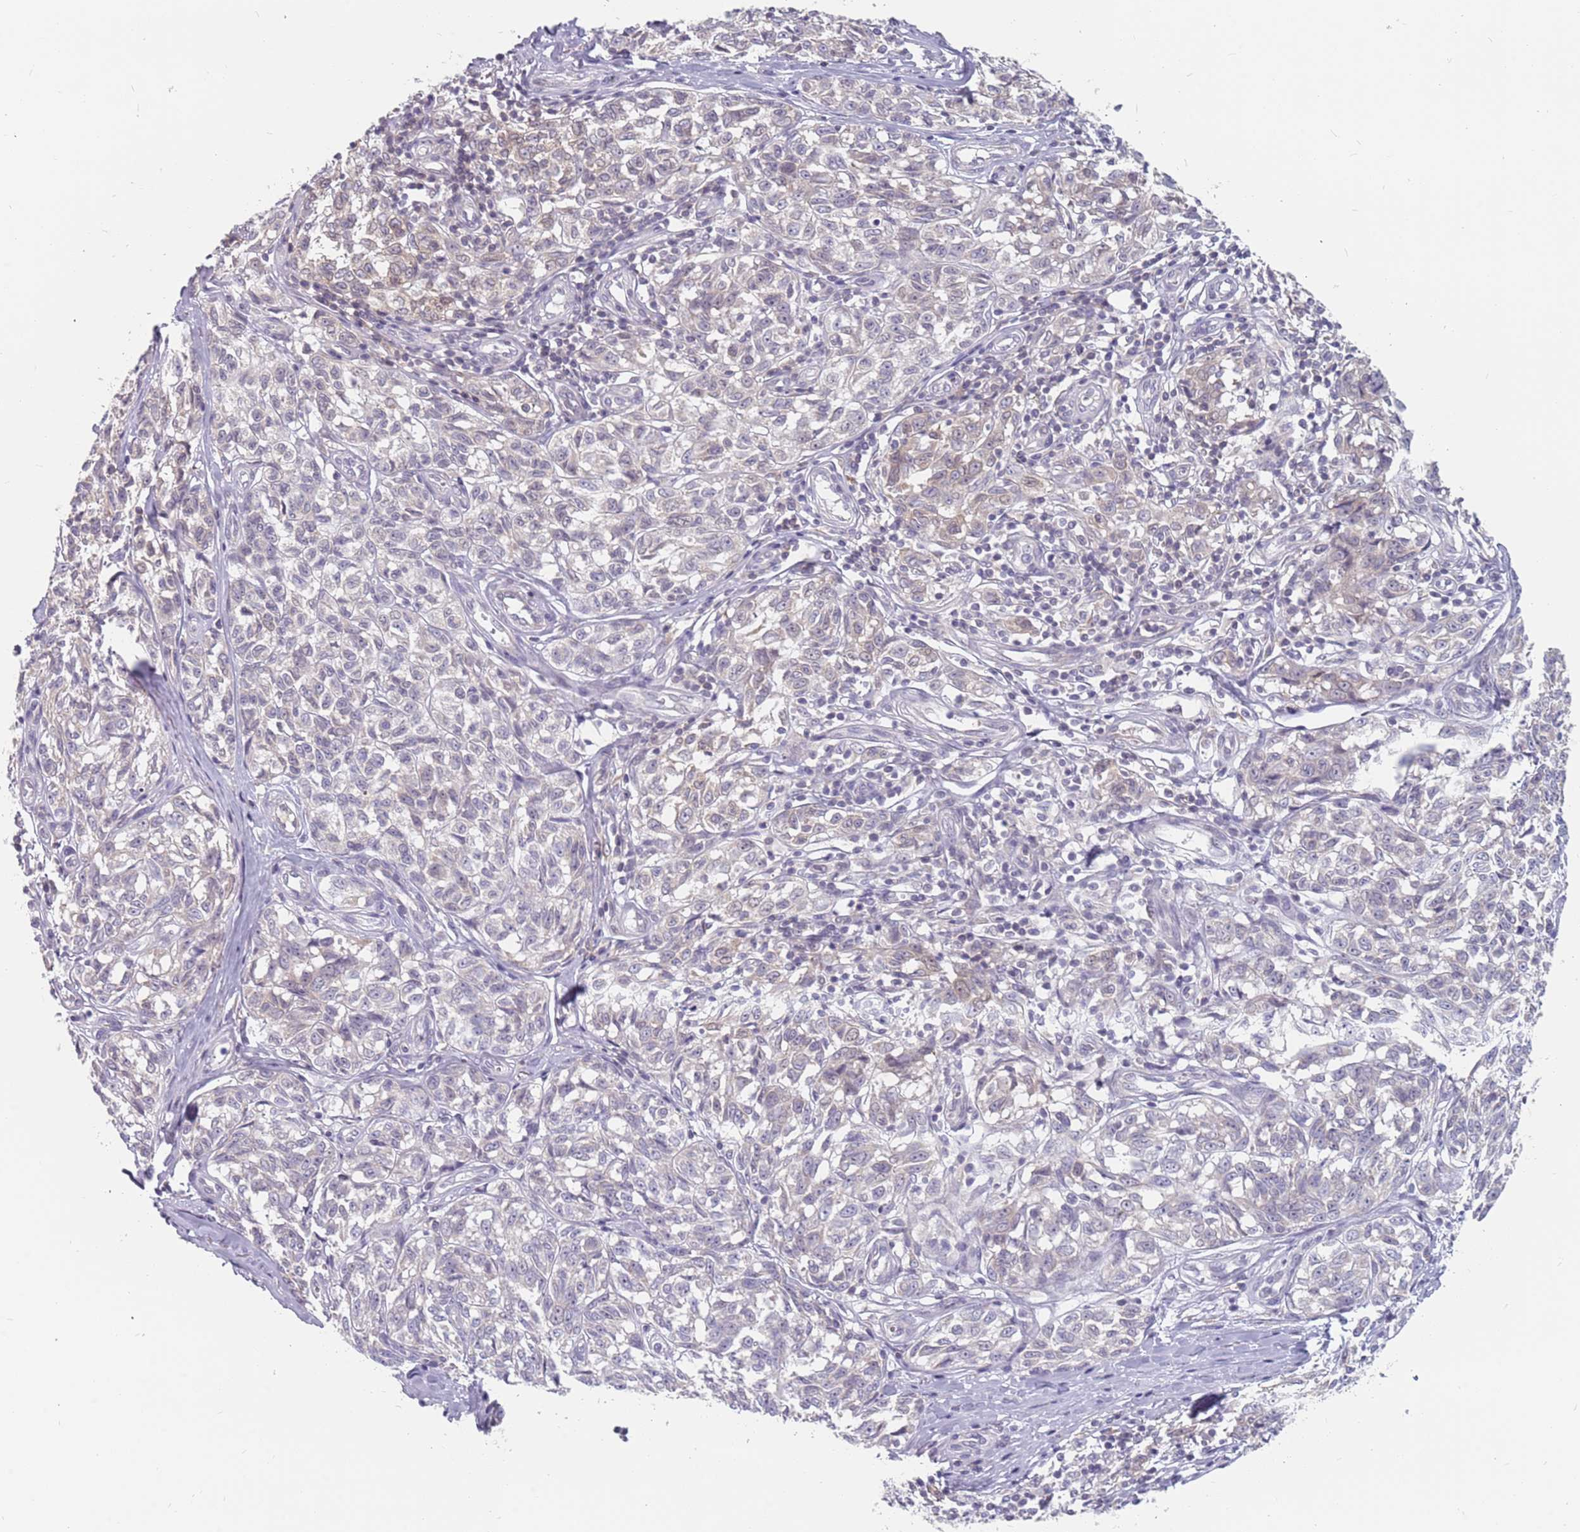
{"staining": {"intensity": "negative", "quantity": "none", "location": "none"}, "tissue": "melanoma", "cell_type": "Tumor cells", "image_type": "cancer", "snomed": [{"axis": "morphology", "description": "Normal tissue, NOS"}, {"axis": "morphology", "description": "Malignant melanoma, NOS"}, {"axis": "topography", "description": "Skin"}], "caption": "High magnification brightfield microscopy of melanoma stained with DAB (3,3'-diaminobenzidine) (brown) and counterstained with hematoxylin (blue): tumor cells show no significant positivity.", "gene": "CMTR2", "patient": {"sex": "female", "age": 64}}